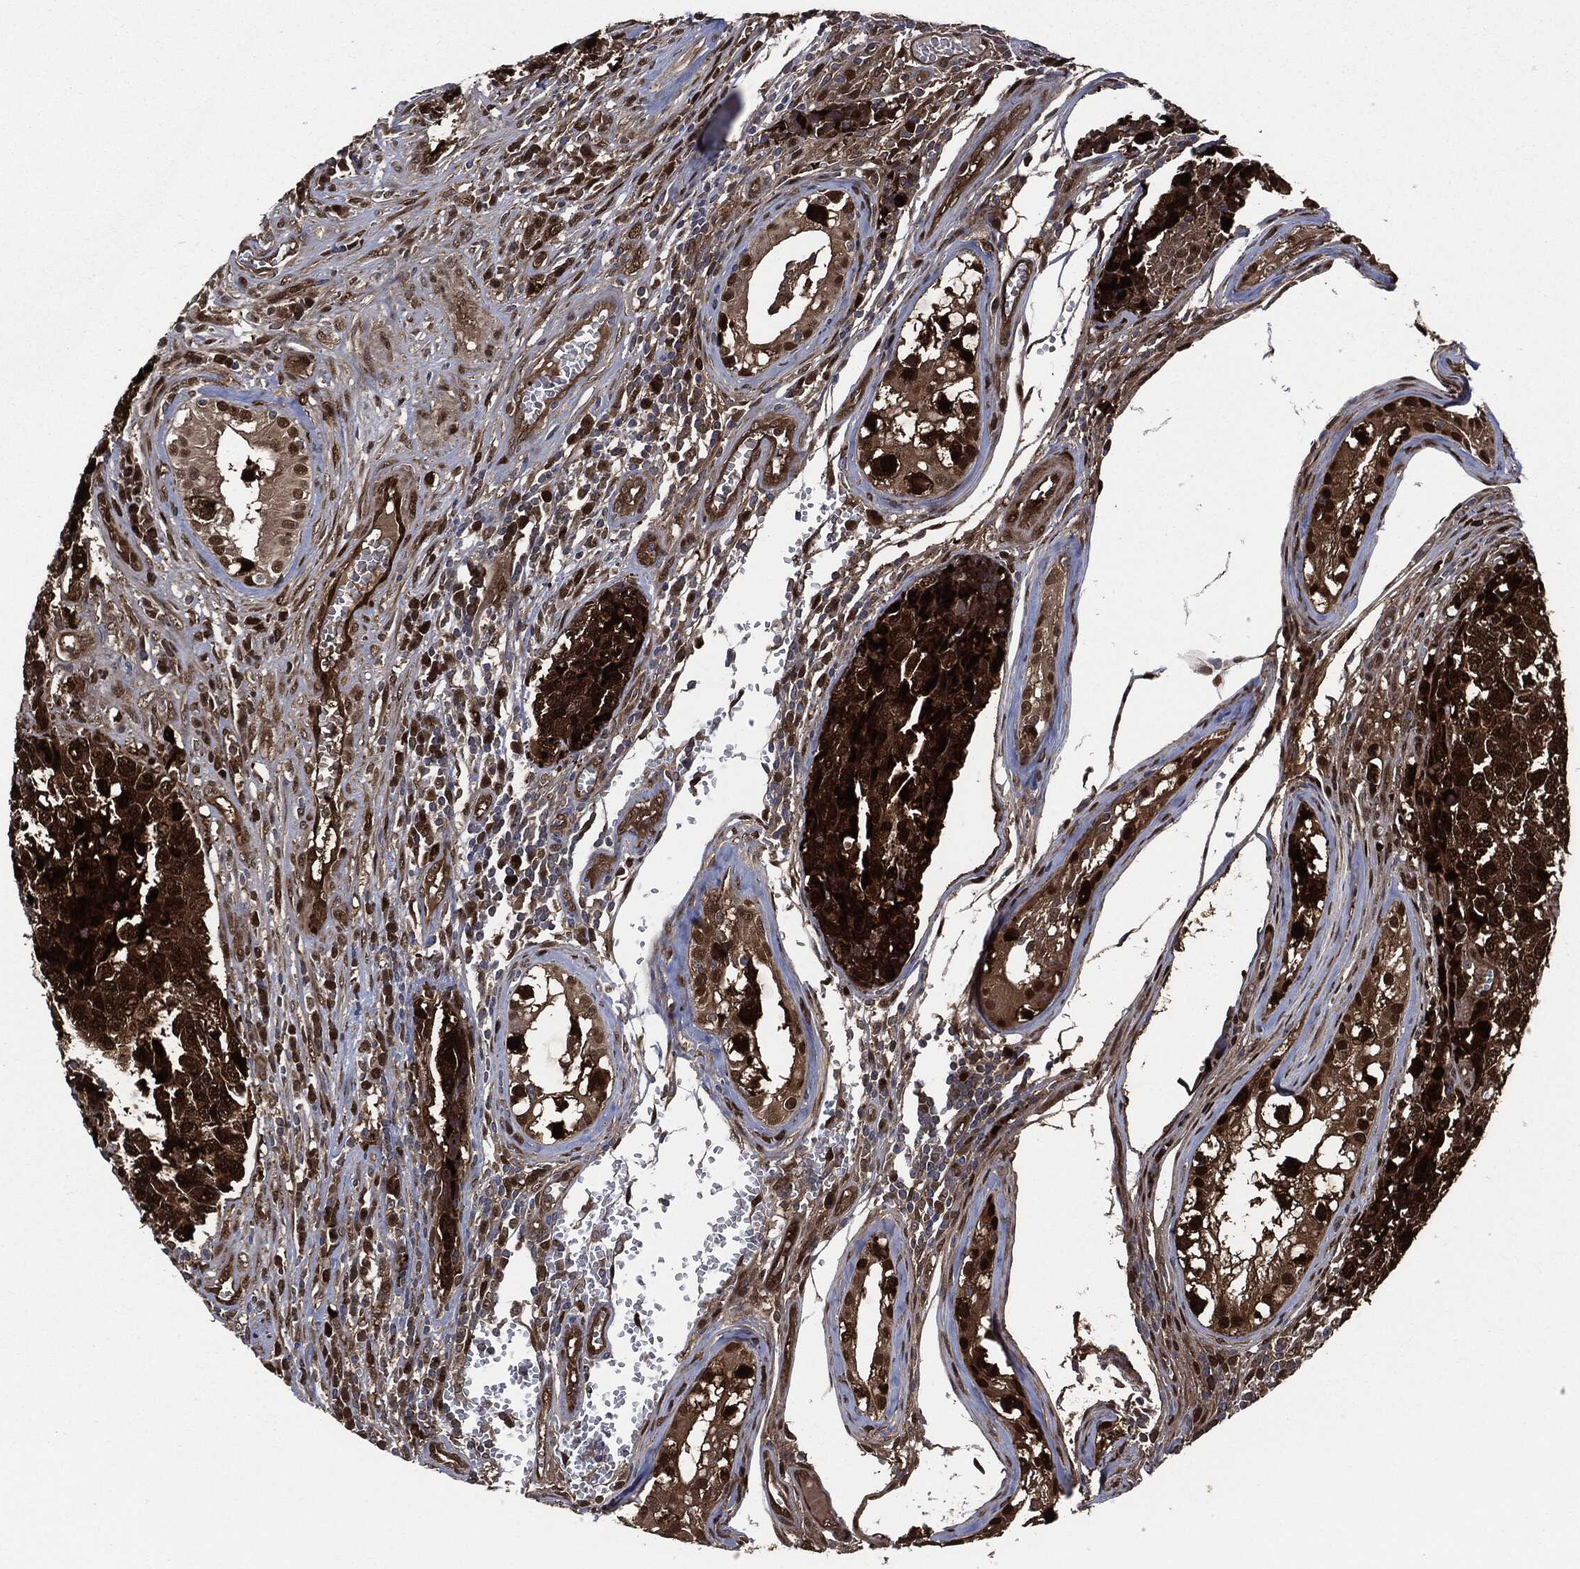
{"staining": {"intensity": "strong", "quantity": ">75%", "location": "cytoplasmic/membranous,nuclear"}, "tissue": "testis cancer", "cell_type": "Tumor cells", "image_type": "cancer", "snomed": [{"axis": "morphology", "description": "Carcinoma, Embryonal, NOS"}, {"axis": "topography", "description": "Testis"}], "caption": "Protein expression analysis of testis cancer displays strong cytoplasmic/membranous and nuclear positivity in about >75% of tumor cells.", "gene": "DCTN1", "patient": {"sex": "male", "age": 23}}